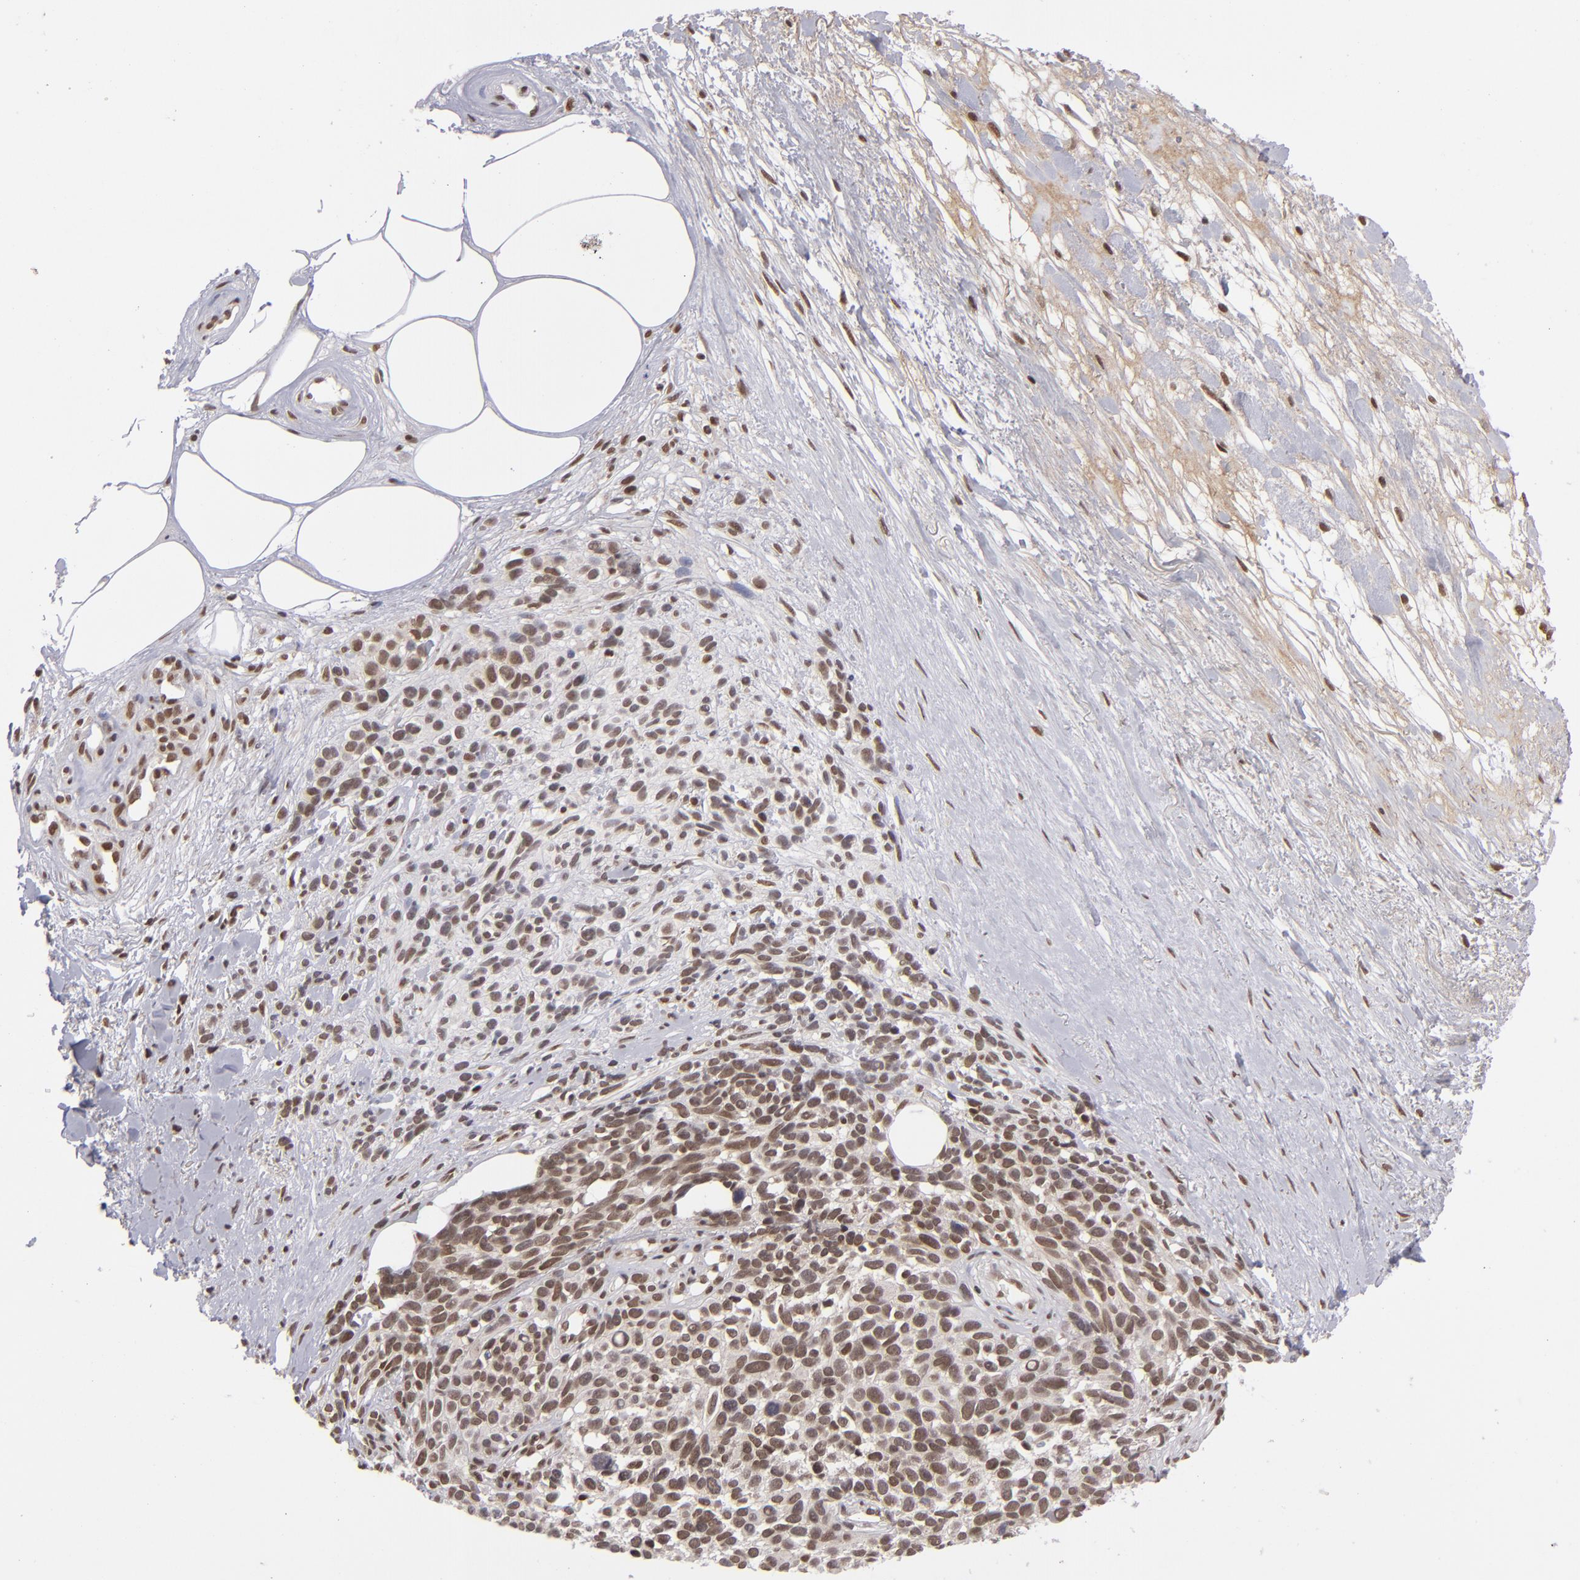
{"staining": {"intensity": "moderate", "quantity": "25%-75%", "location": "nuclear"}, "tissue": "melanoma", "cell_type": "Tumor cells", "image_type": "cancer", "snomed": [{"axis": "morphology", "description": "Malignant melanoma, NOS"}, {"axis": "topography", "description": "Skin"}], "caption": "Moderate nuclear positivity for a protein is appreciated in about 25%-75% of tumor cells of malignant melanoma using IHC.", "gene": "MLLT3", "patient": {"sex": "female", "age": 85}}